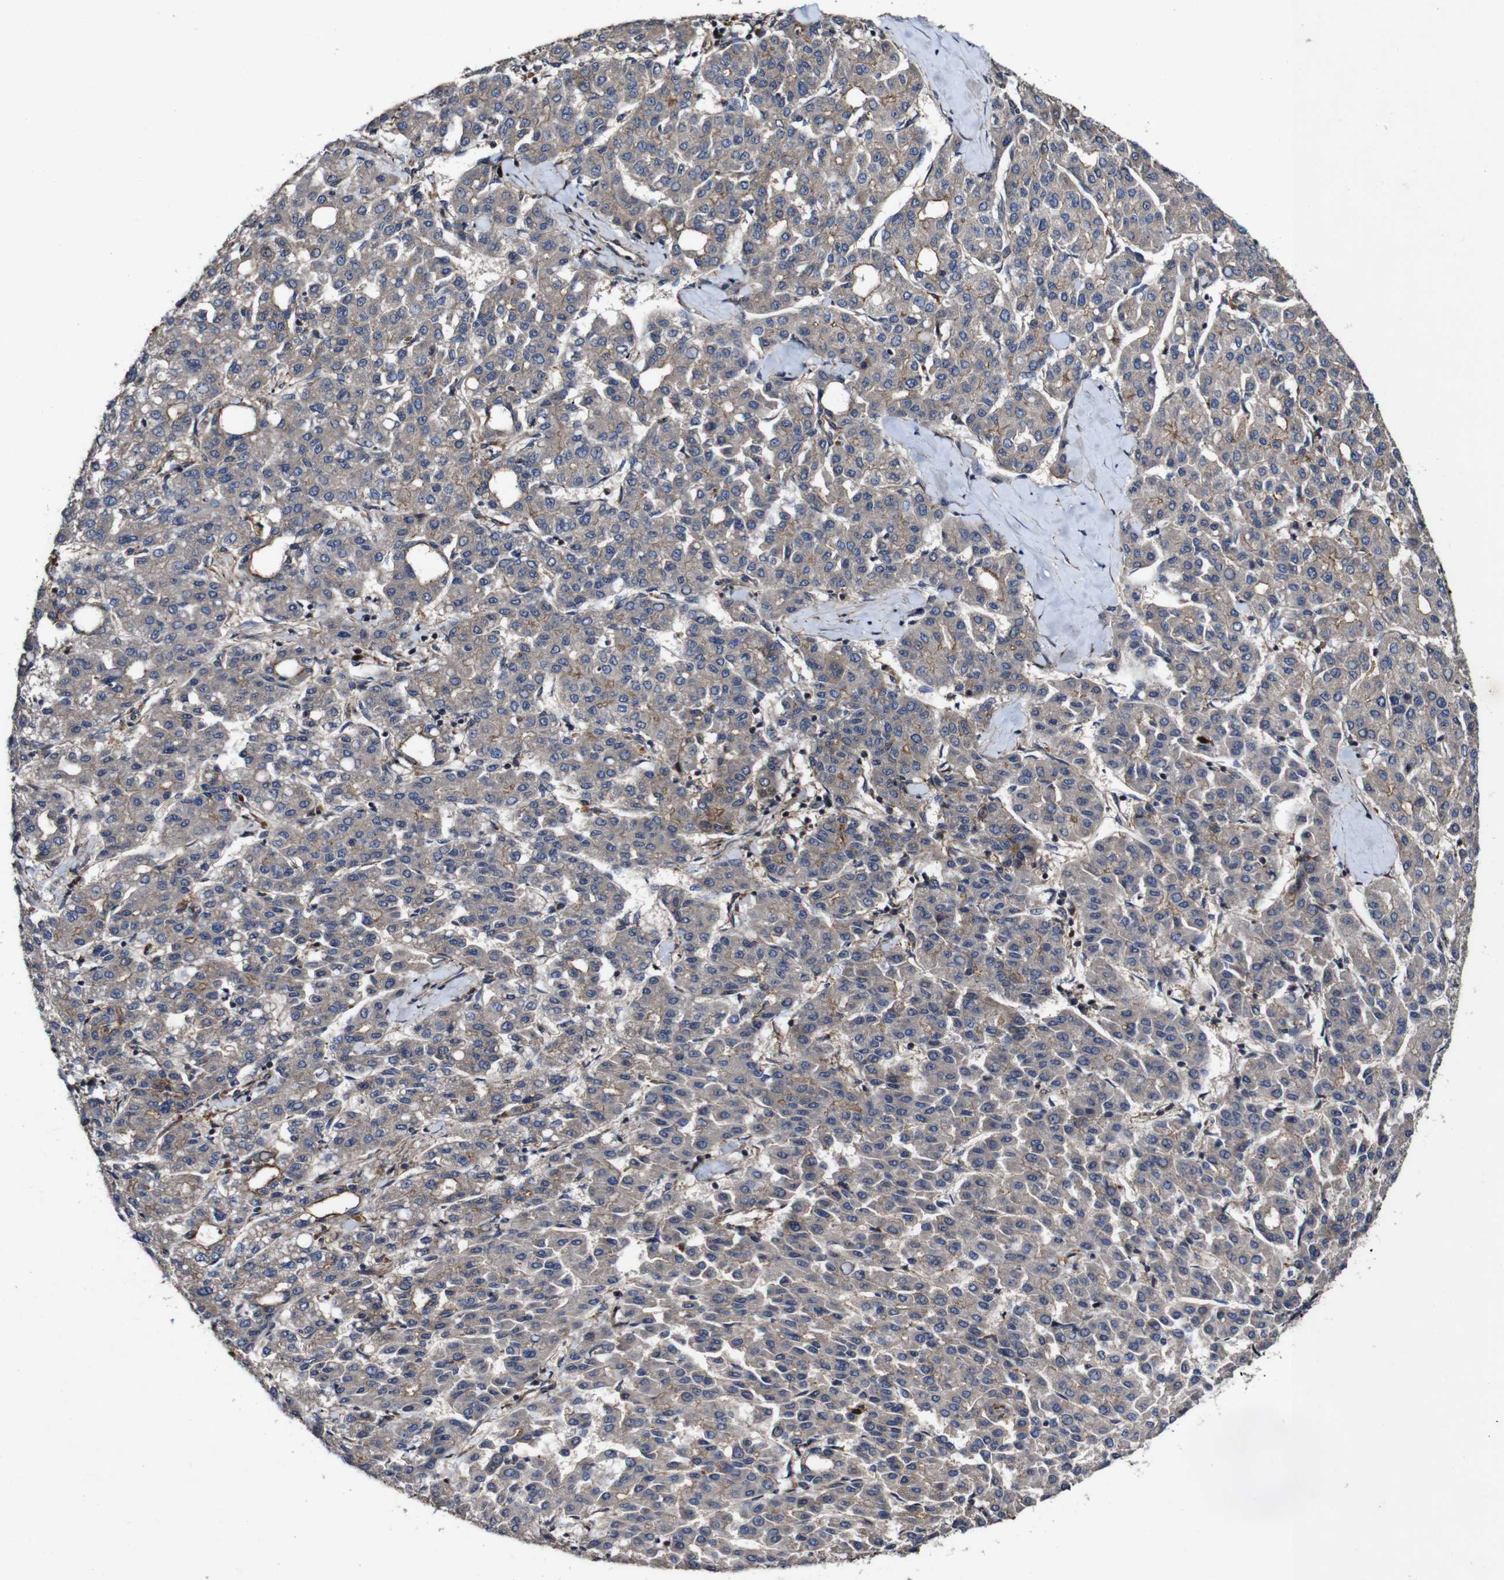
{"staining": {"intensity": "weak", "quantity": ">75%", "location": "cytoplasmic/membranous"}, "tissue": "liver cancer", "cell_type": "Tumor cells", "image_type": "cancer", "snomed": [{"axis": "morphology", "description": "Carcinoma, Hepatocellular, NOS"}, {"axis": "topography", "description": "Liver"}], "caption": "Protein expression analysis of hepatocellular carcinoma (liver) shows weak cytoplasmic/membranous expression in about >75% of tumor cells.", "gene": "GSDME", "patient": {"sex": "male", "age": 65}}